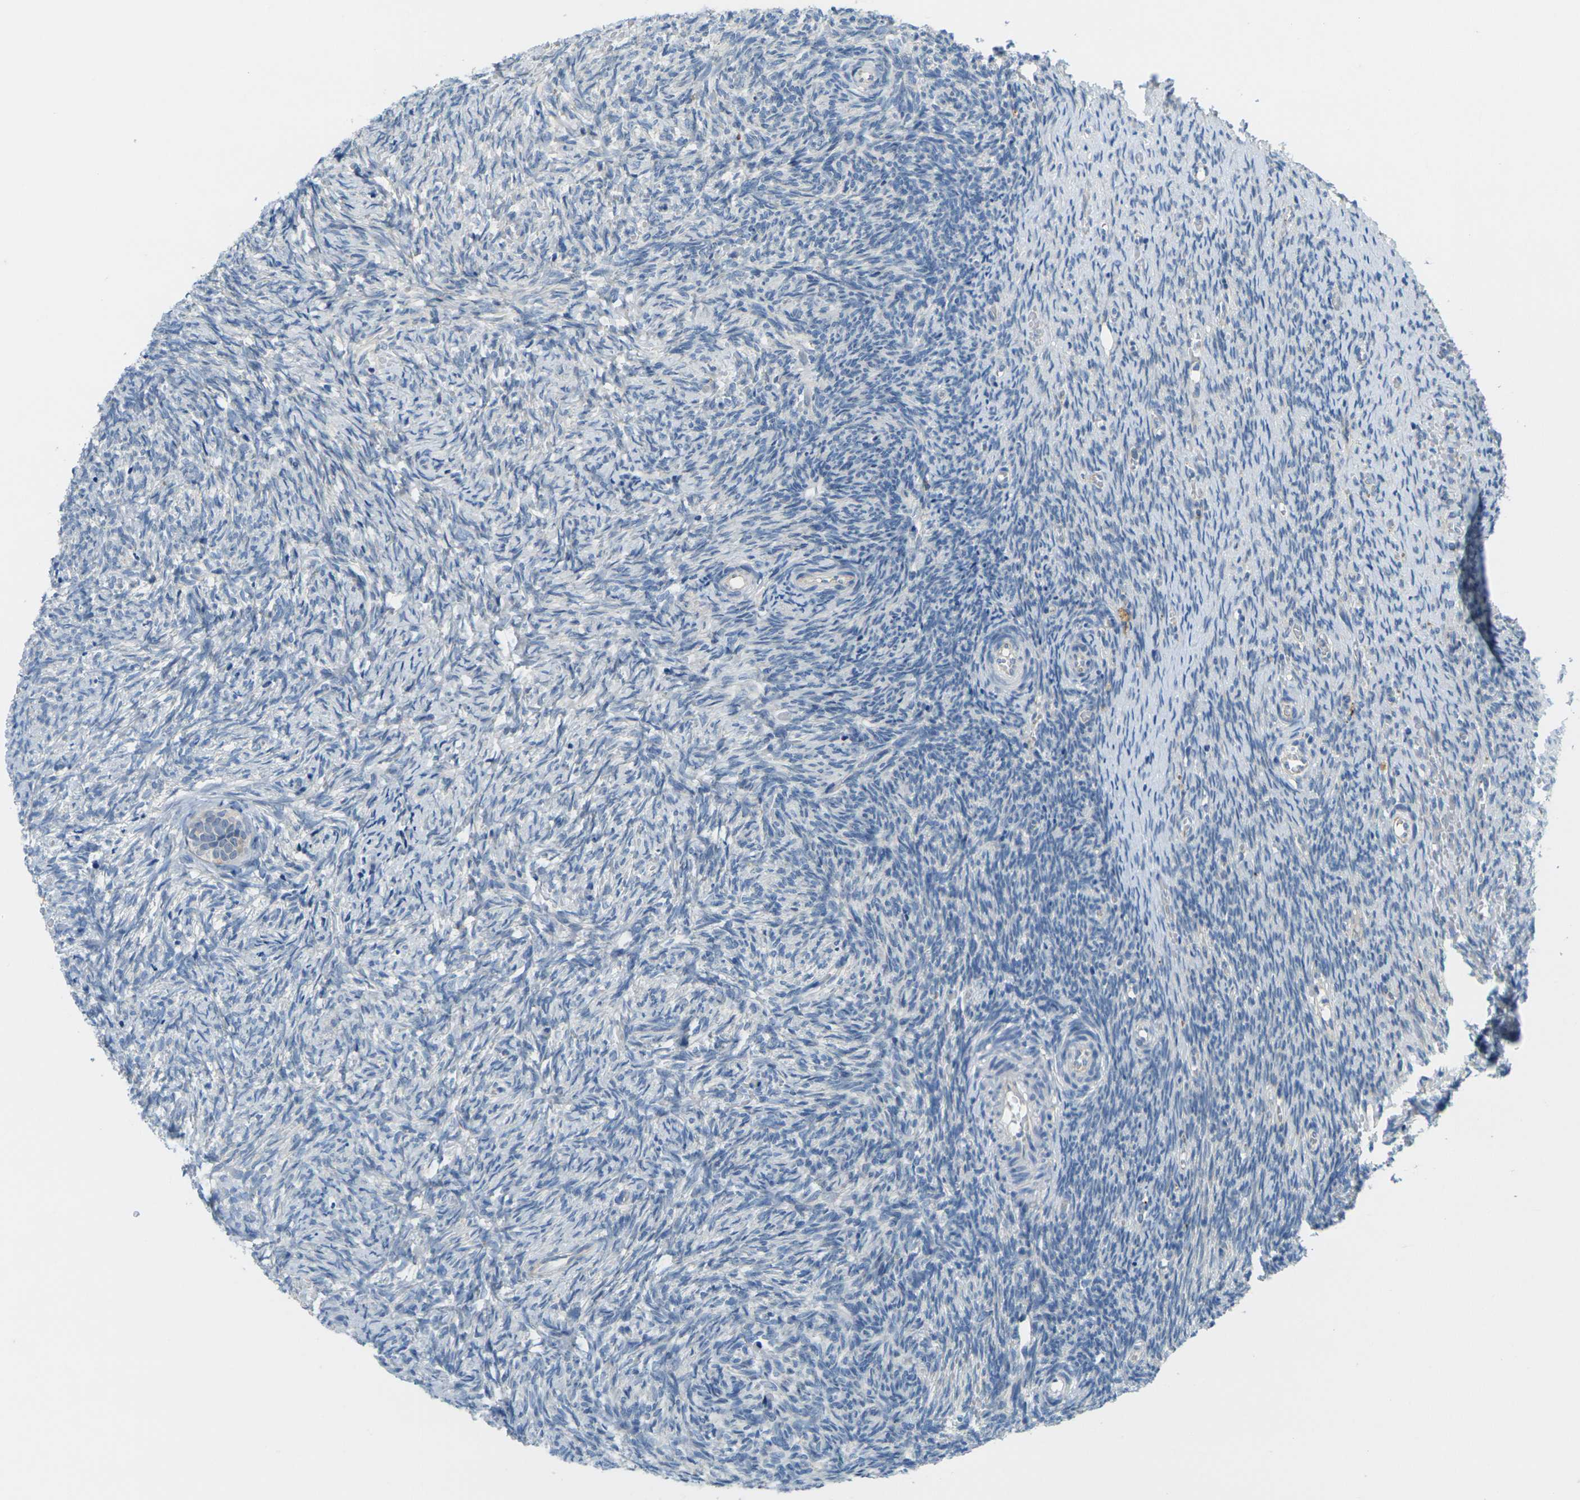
{"staining": {"intensity": "negative", "quantity": "none", "location": "none"}, "tissue": "ovary", "cell_type": "Ovarian stroma cells", "image_type": "normal", "snomed": [{"axis": "morphology", "description": "Normal tissue, NOS"}, {"axis": "topography", "description": "Ovary"}], "caption": "A histopathology image of human ovary is negative for staining in ovarian stroma cells.", "gene": "CYP2C8", "patient": {"sex": "female", "age": 41}}